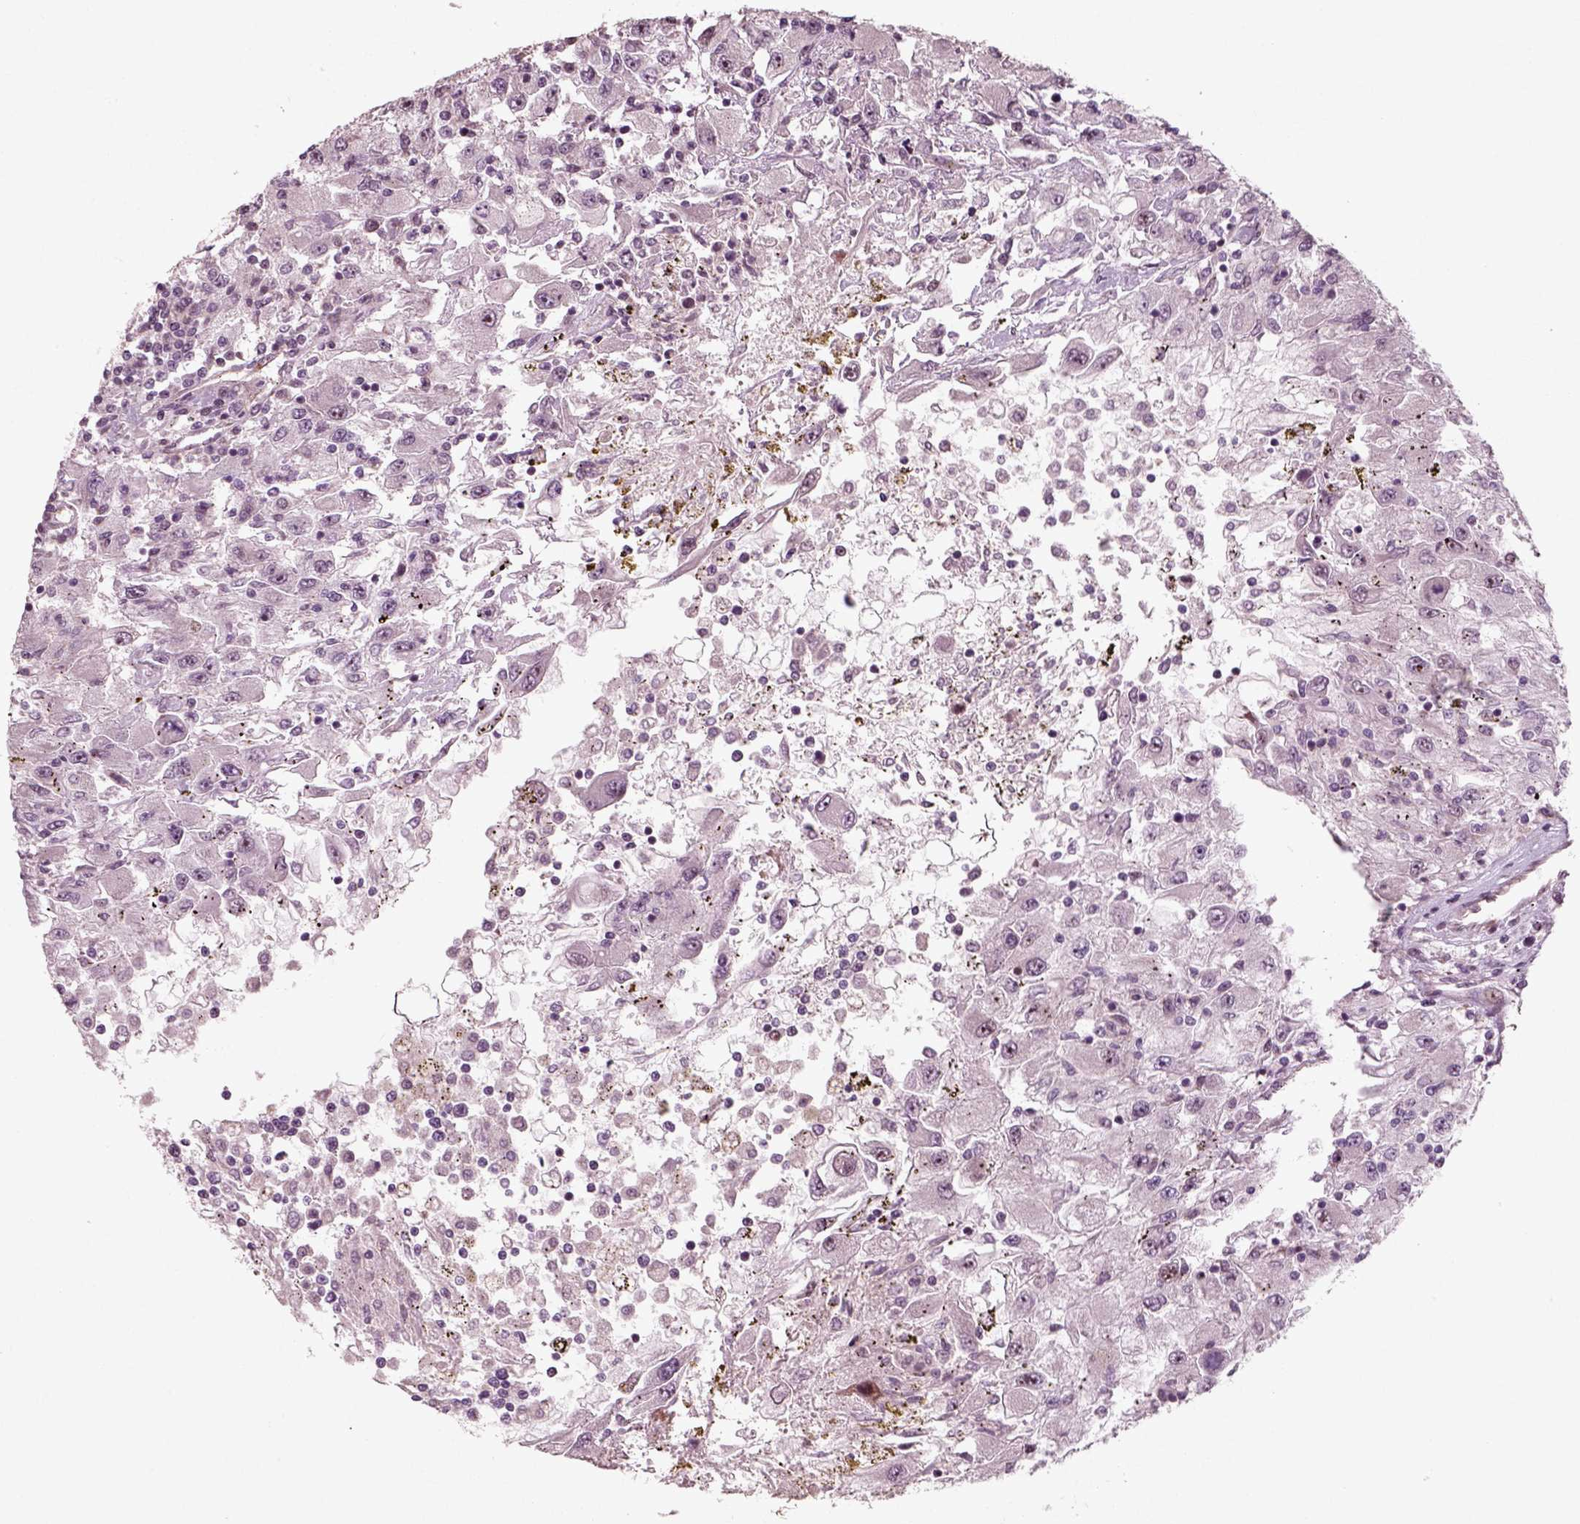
{"staining": {"intensity": "negative", "quantity": "none", "location": "none"}, "tissue": "renal cancer", "cell_type": "Tumor cells", "image_type": "cancer", "snomed": [{"axis": "morphology", "description": "Adenocarcinoma, NOS"}, {"axis": "topography", "description": "Kidney"}], "caption": "Histopathology image shows no protein expression in tumor cells of renal cancer (adenocarcinoma) tissue.", "gene": "CDC14A", "patient": {"sex": "female", "age": 67}}